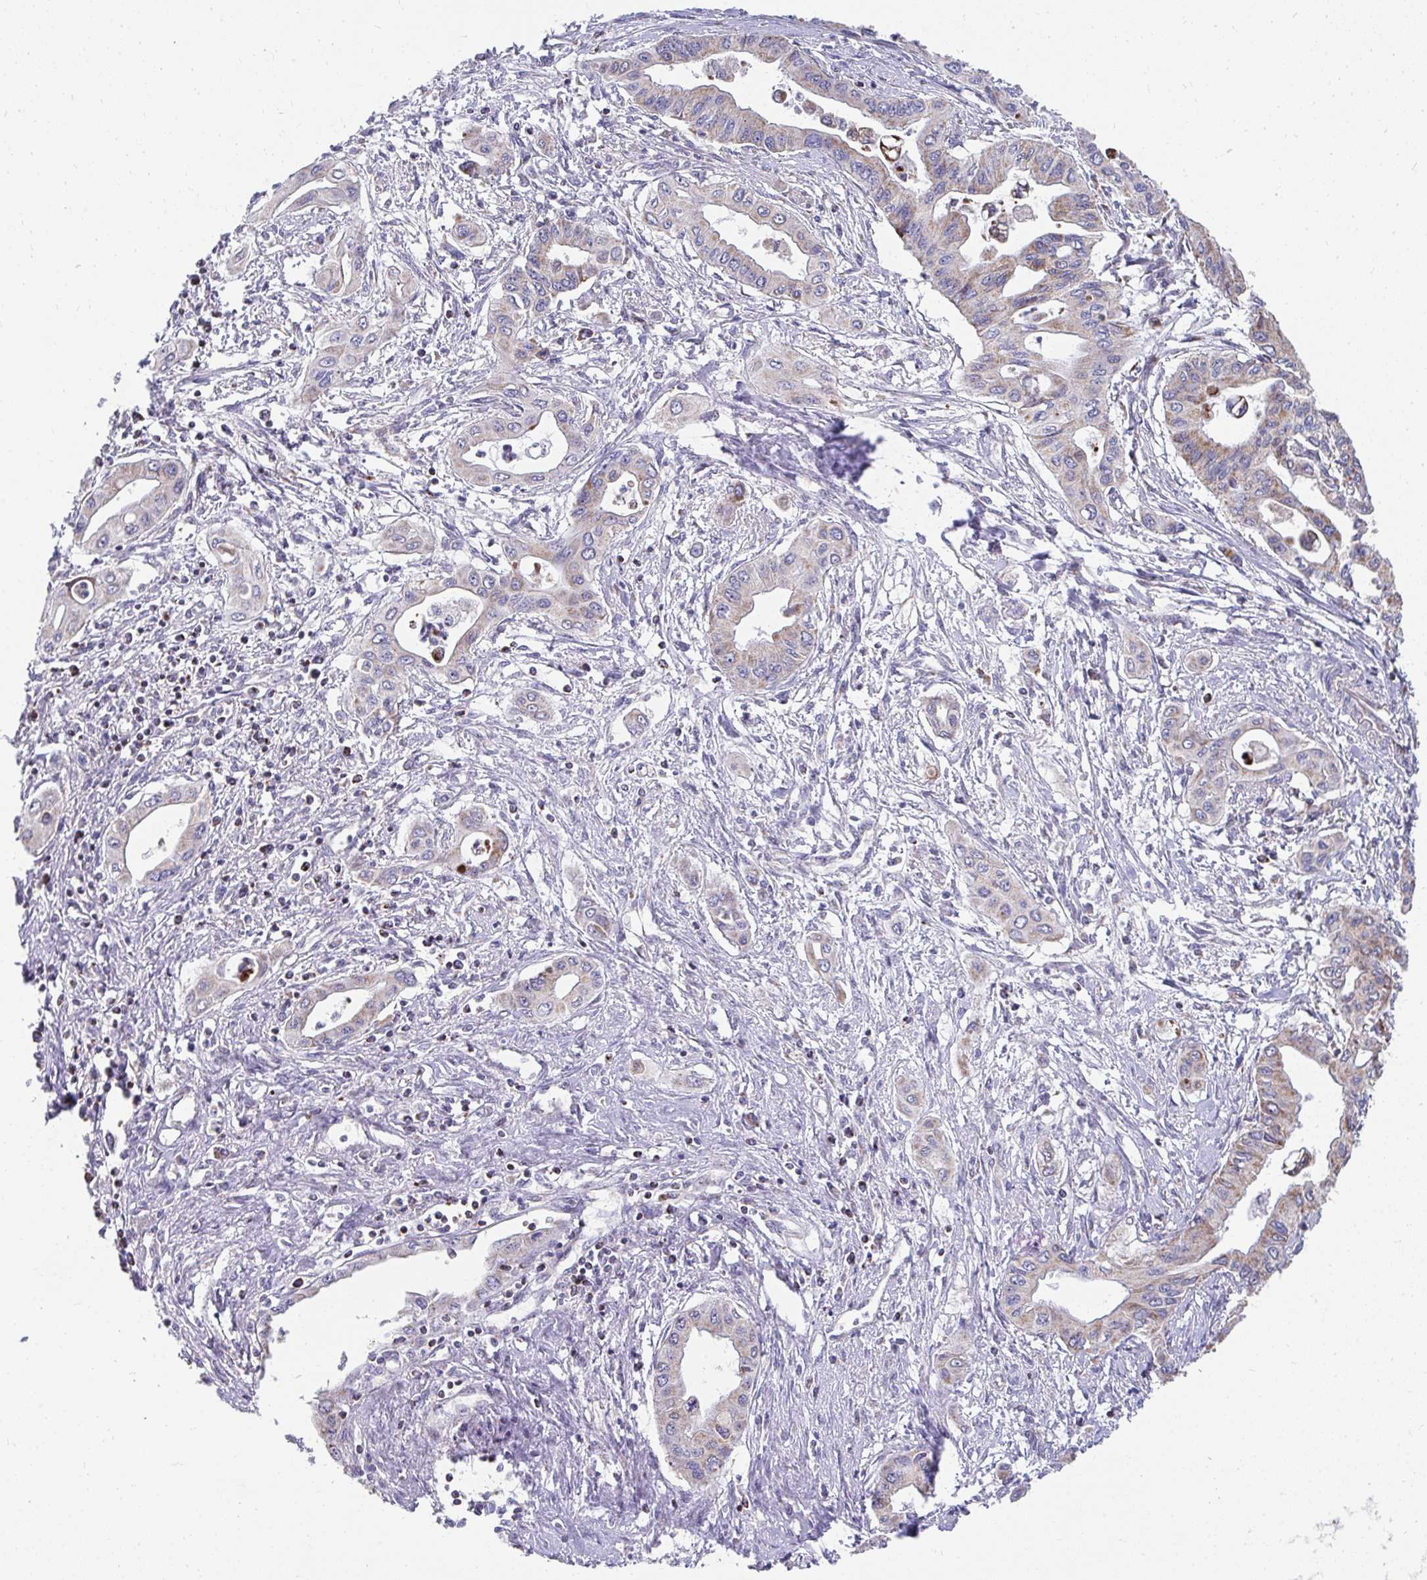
{"staining": {"intensity": "weak", "quantity": "25%-75%", "location": "cytoplasmic/membranous"}, "tissue": "pancreatic cancer", "cell_type": "Tumor cells", "image_type": "cancer", "snomed": [{"axis": "morphology", "description": "Adenocarcinoma, NOS"}, {"axis": "topography", "description": "Pancreas"}], "caption": "Protein expression by IHC exhibits weak cytoplasmic/membranous expression in about 25%-75% of tumor cells in pancreatic cancer.", "gene": "PRRG3", "patient": {"sex": "female", "age": 62}}